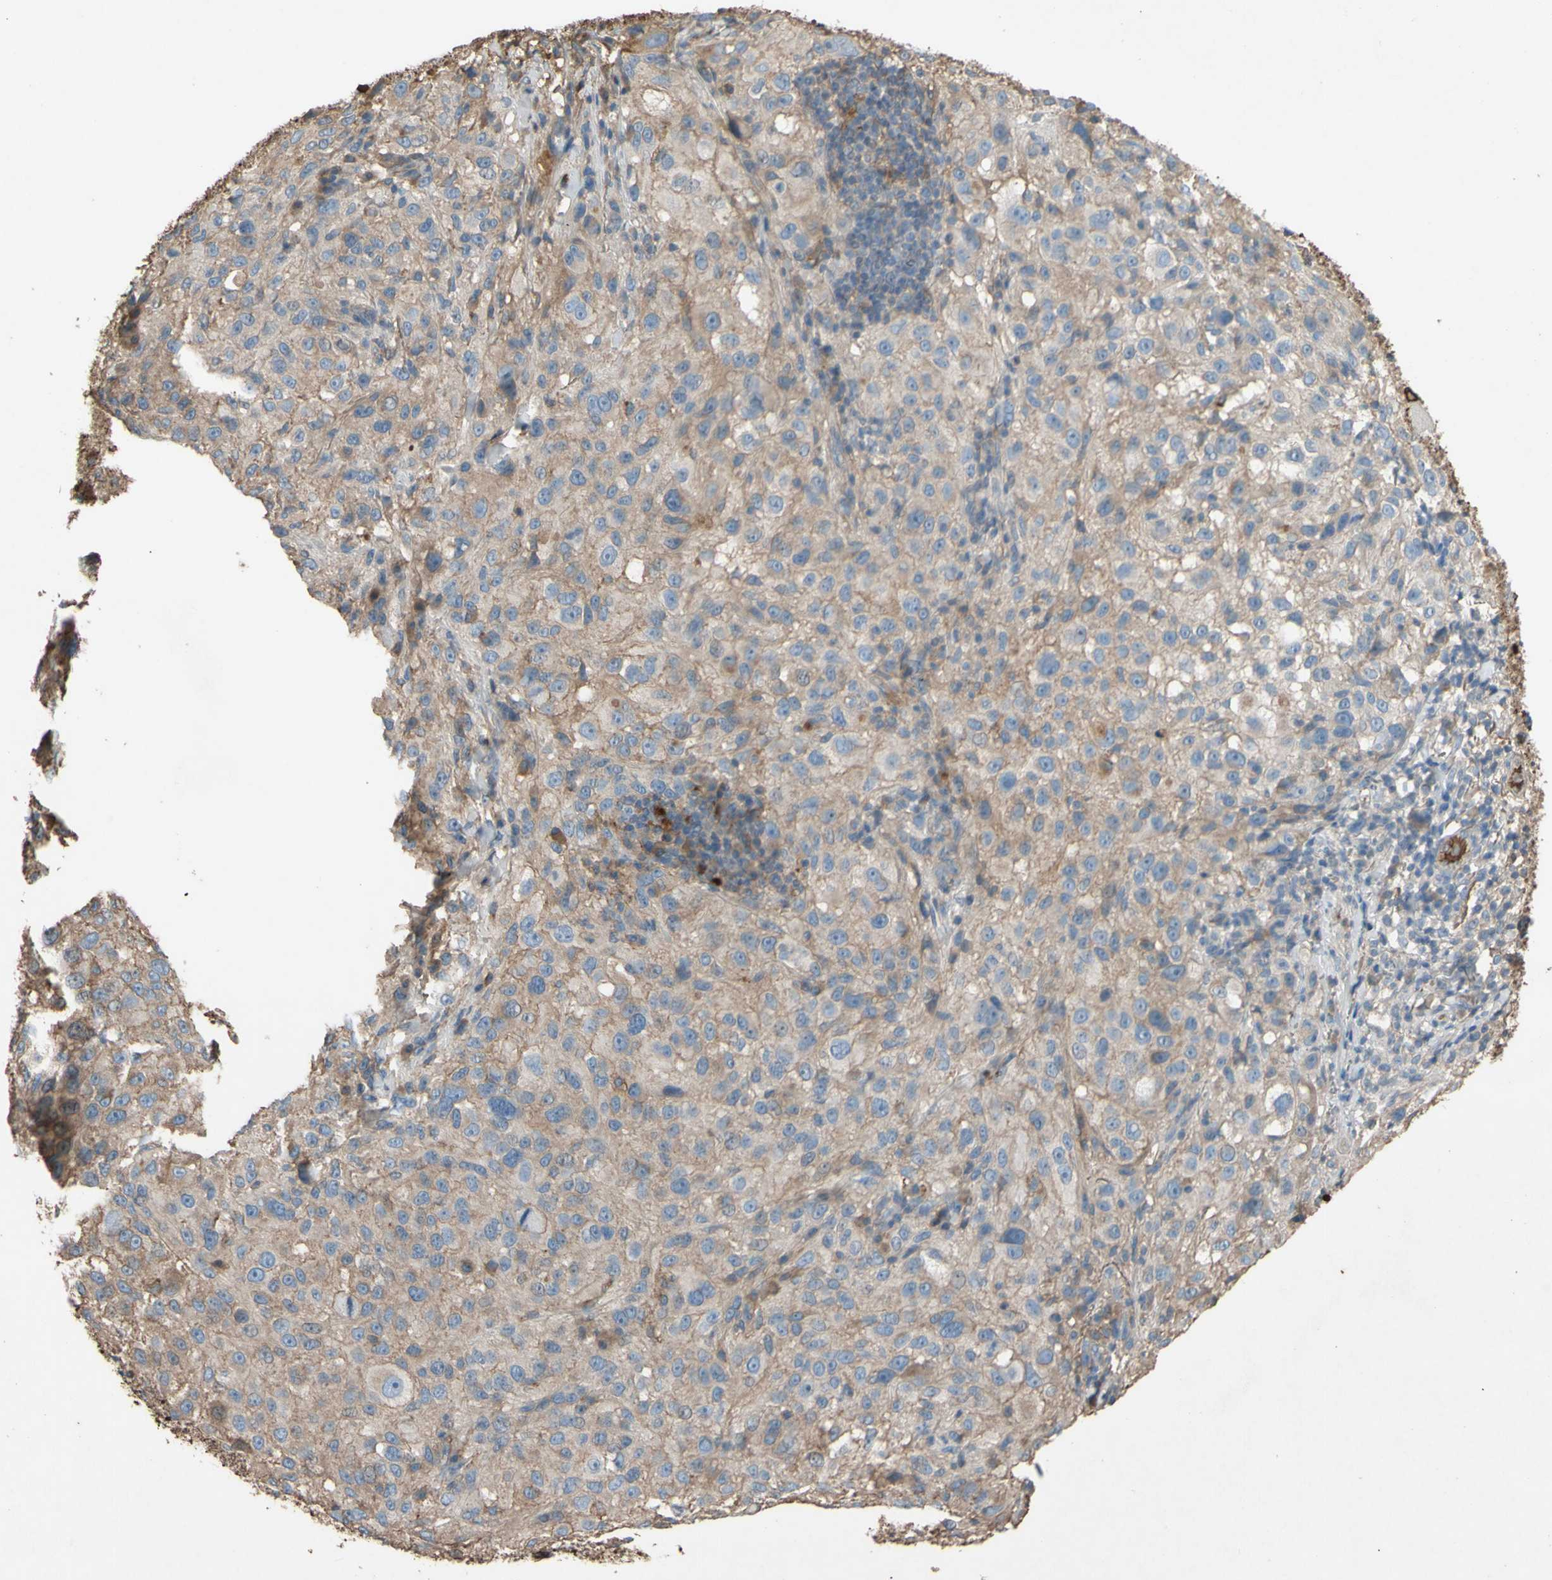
{"staining": {"intensity": "weak", "quantity": ">75%", "location": "cytoplasmic/membranous"}, "tissue": "melanoma", "cell_type": "Tumor cells", "image_type": "cancer", "snomed": [{"axis": "morphology", "description": "Necrosis, NOS"}, {"axis": "morphology", "description": "Malignant melanoma, NOS"}, {"axis": "topography", "description": "Skin"}], "caption": "Malignant melanoma stained with a protein marker exhibits weak staining in tumor cells.", "gene": "PTGDS", "patient": {"sex": "female", "age": 87}}